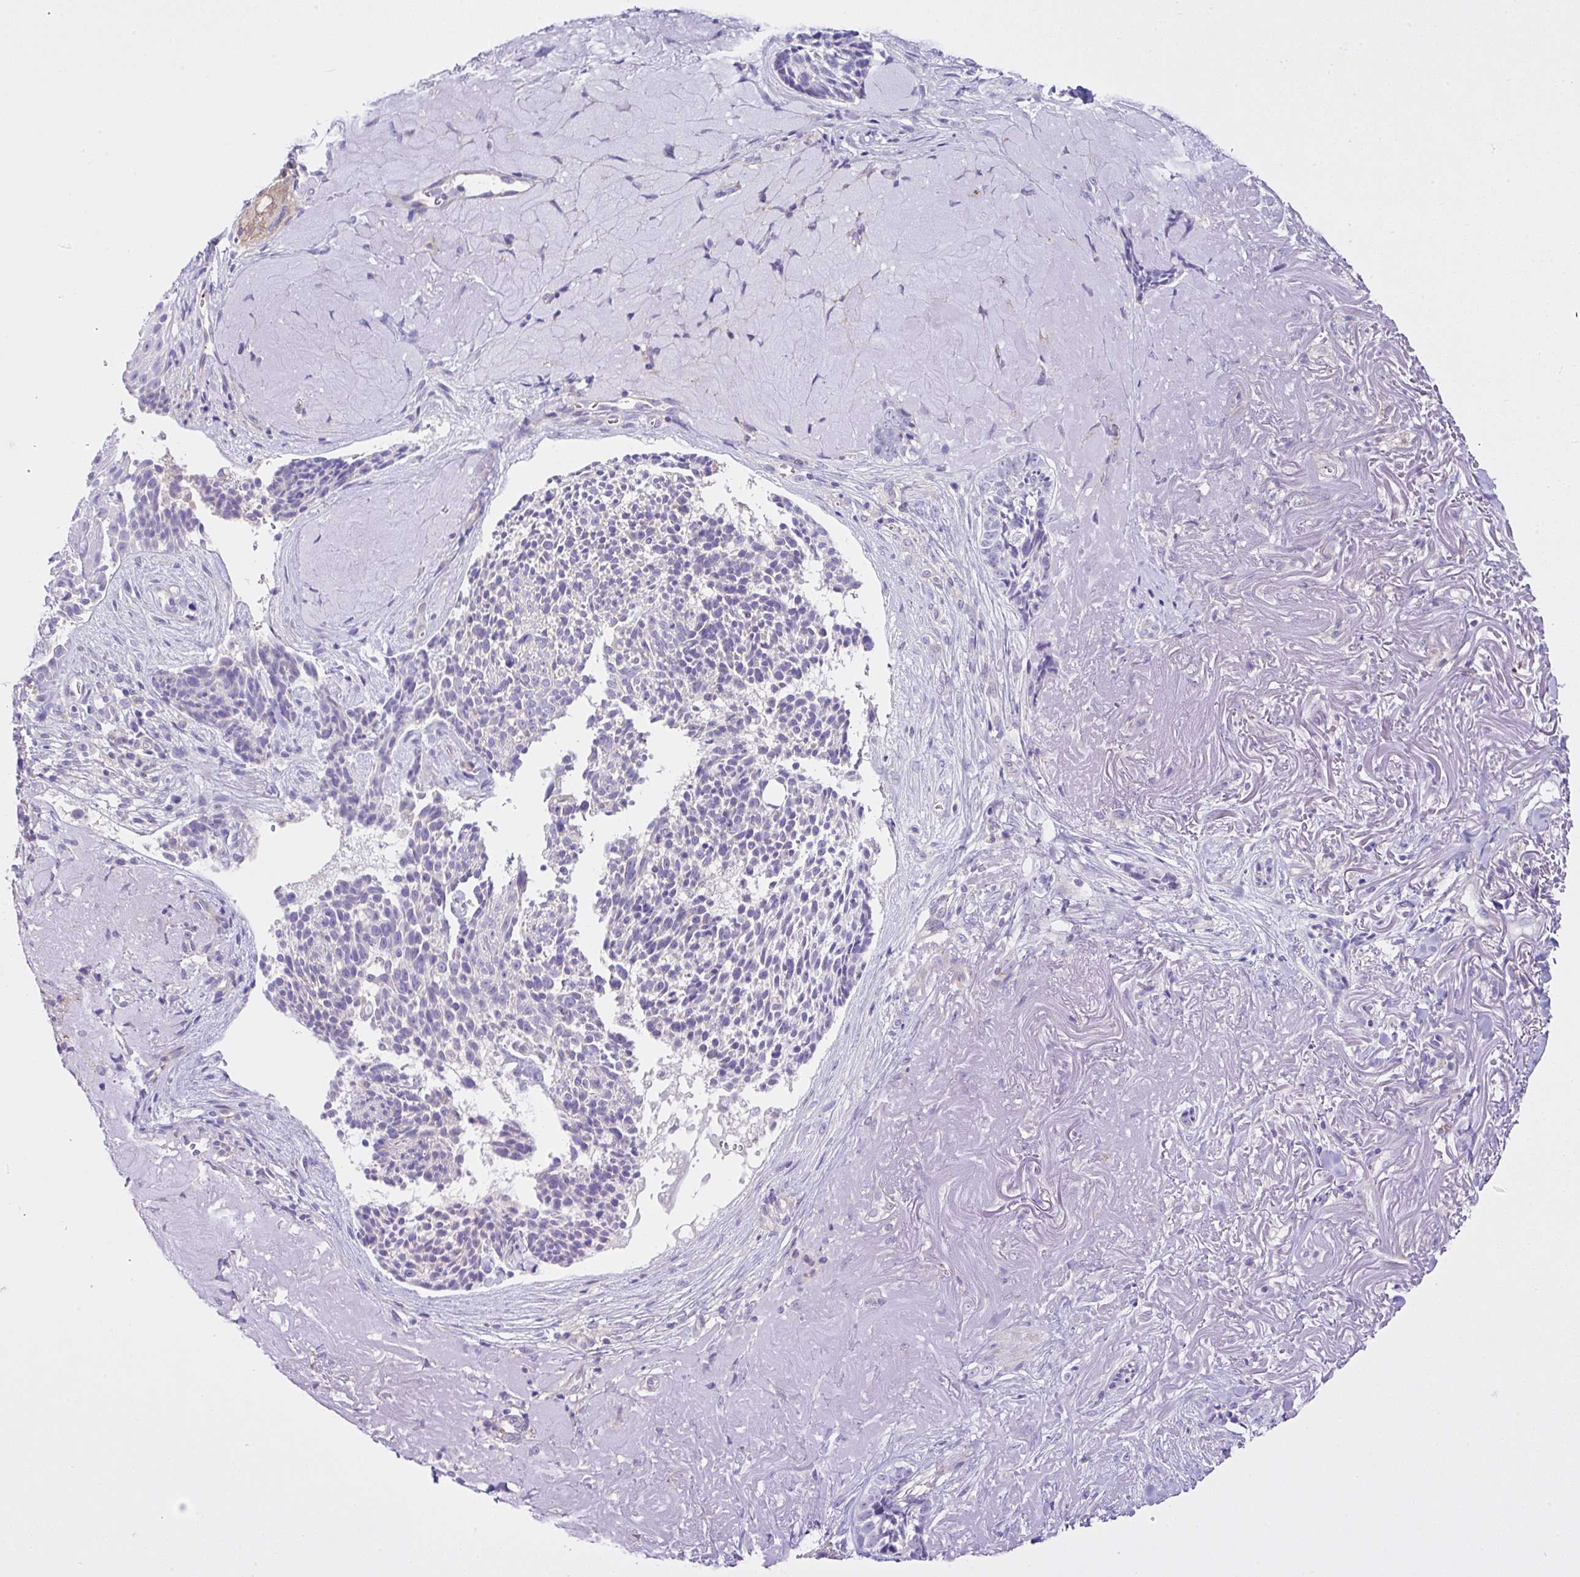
{"staining": {"intensity": "negative", "quantity": "none", "location": "none"}, "tissue": "skin cancer", "cell_type": "Tumor cells", "image_type": "cancer", "snomed": [{"axis": "morphology", "description": "Basal cell carcinoma"}, {"axis": "topography", "description": "Skin"}, {"axis": "topography", "description": "Skin of face"}], "caption": "A micrograph of human skin basal cell carcinoma is negative for staining in tumor cells.", "gene": "CCDC142", "patient": {"sex": "female", "age": 95}}